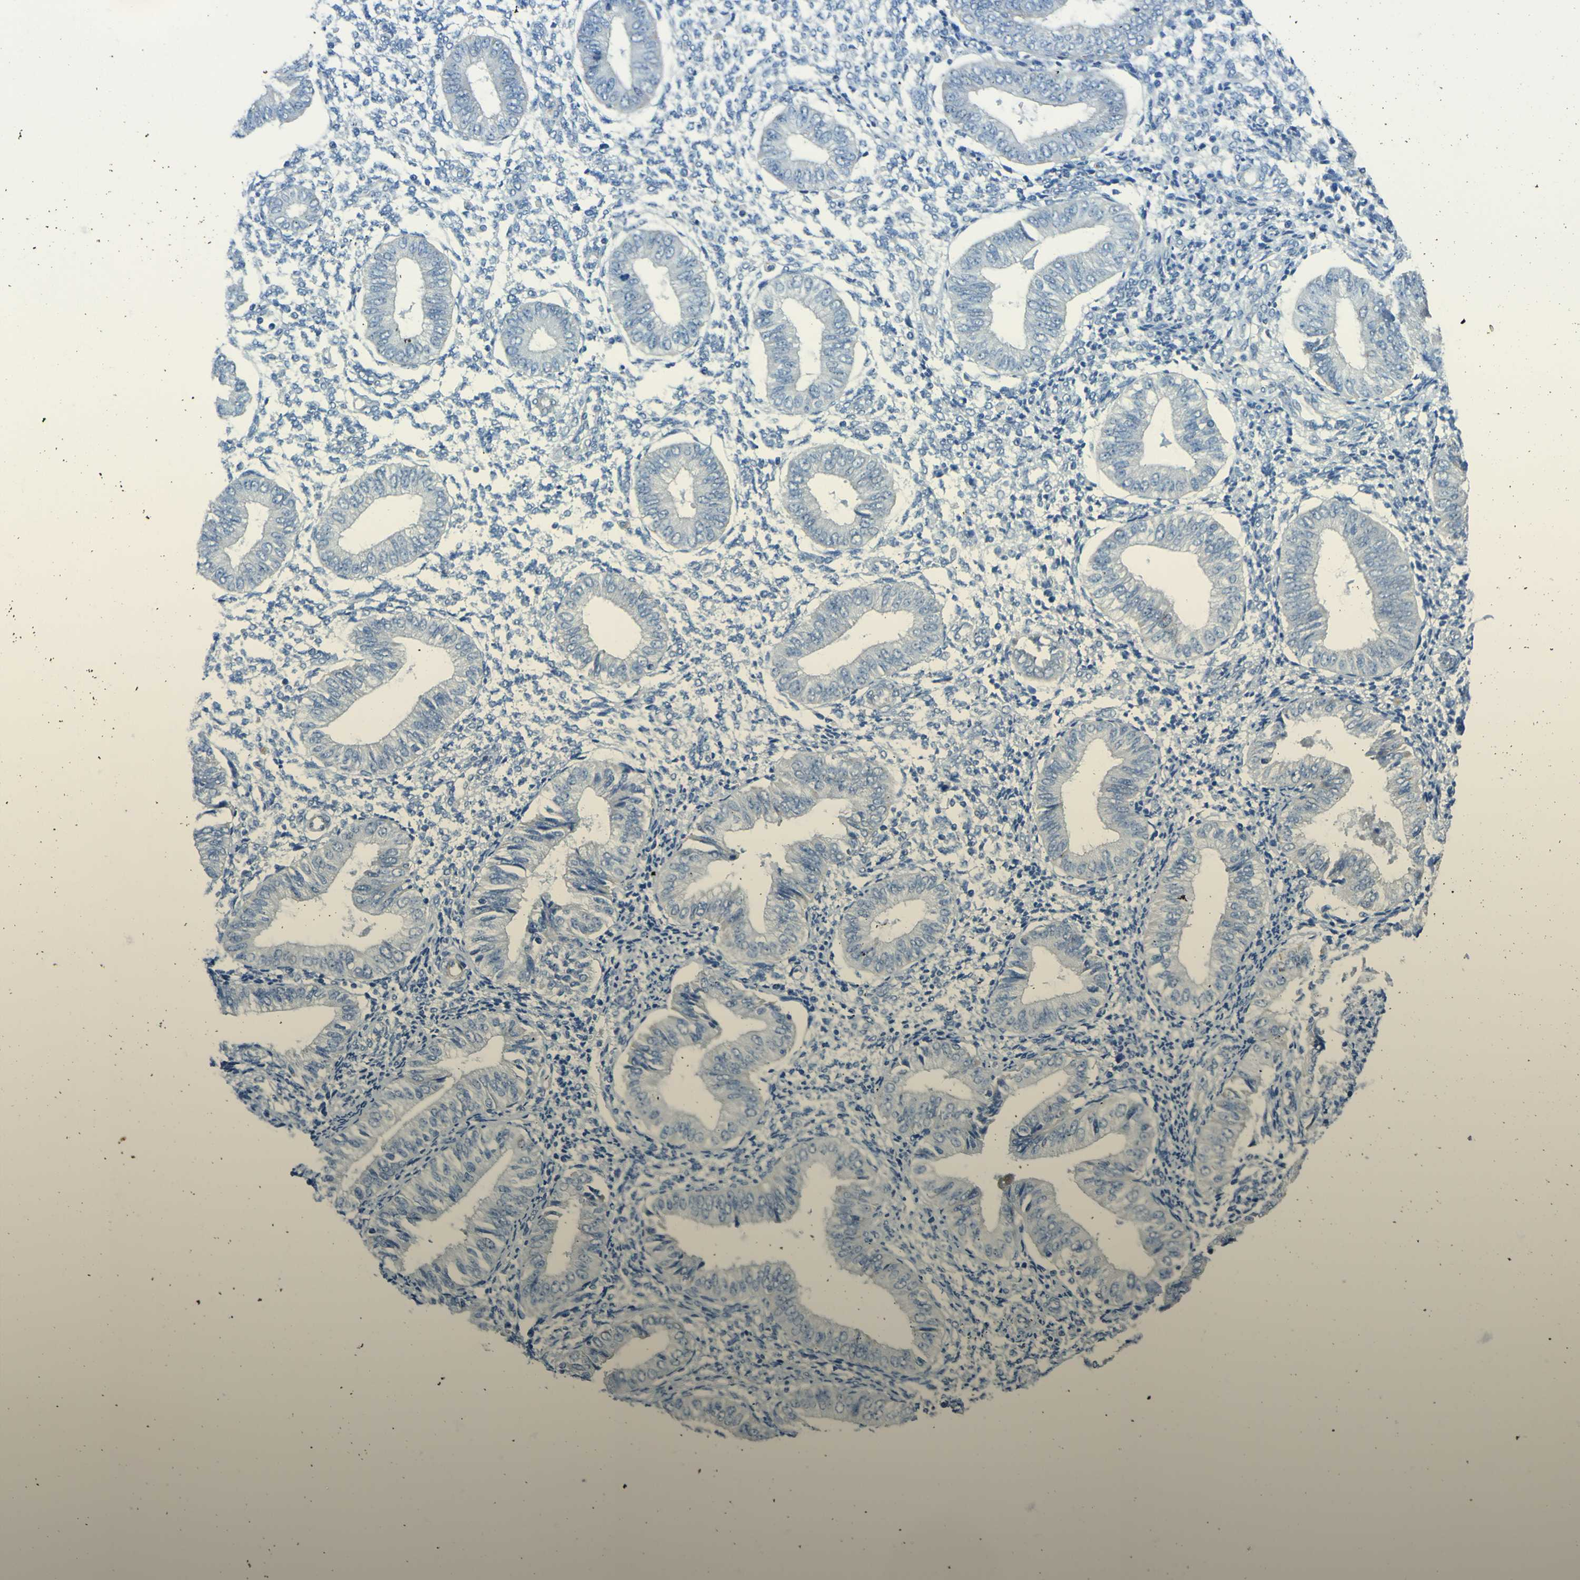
{"staining": {"intensity": "negative", "quantity": "none", "location": "none"}, "tissue": "endometrium", "cell_type": "Cells in endometrial stroma", "image_type": "normal", "snomed": [{"axis": "morphology", "description": "Normal tissue, NOS"}, {"axis": "topography", "description": "Endometrium"}], "caption": "IHC photomicrograph of benign endometrium stained for a protein (brown), which reveals no positivity in cells in endometrial stroma. Nuclei are stained in blue.", "gene": "ALDH18A1", "patient": {"sex": "female", "age": 50}}